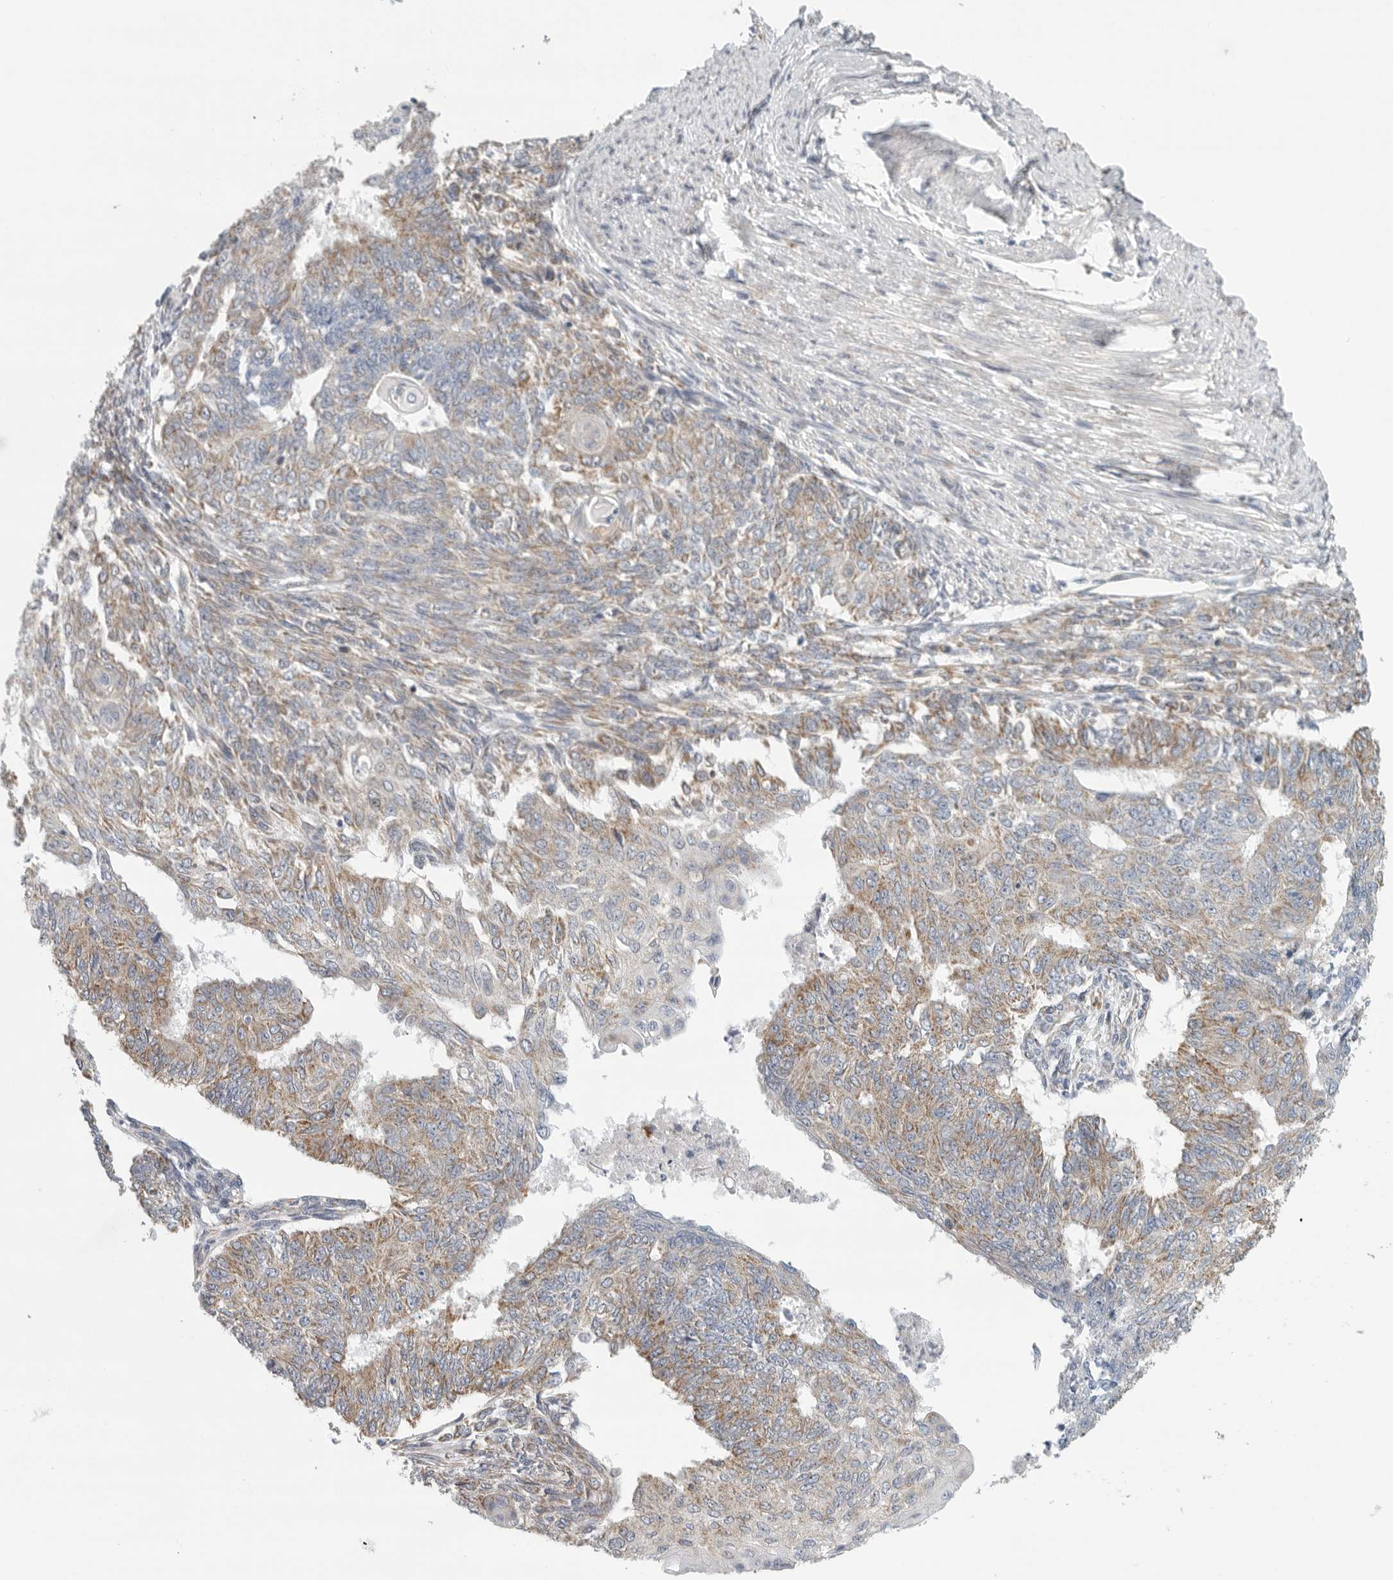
{"staining": {"intensity": "weak", "quantity": "25%-75%", "location": "cytoplasmic/membranous"}, "tissue": "endometrial cancer", "cell_type": "Tumor cells", "image_type": "cancer", "snomed": [{"axis": "morphology", "description": "Adenocarcinoma, NOS"}, {"axis": "topography", "description": "Endometrium"}], "caption": "Weak cytoplasmic/membranous positivity is identified in about 25%-75% of tumor cells in endometrial cancer.", "gene": "FKBP8", "patient": {"sex": "female", "age": 32}}